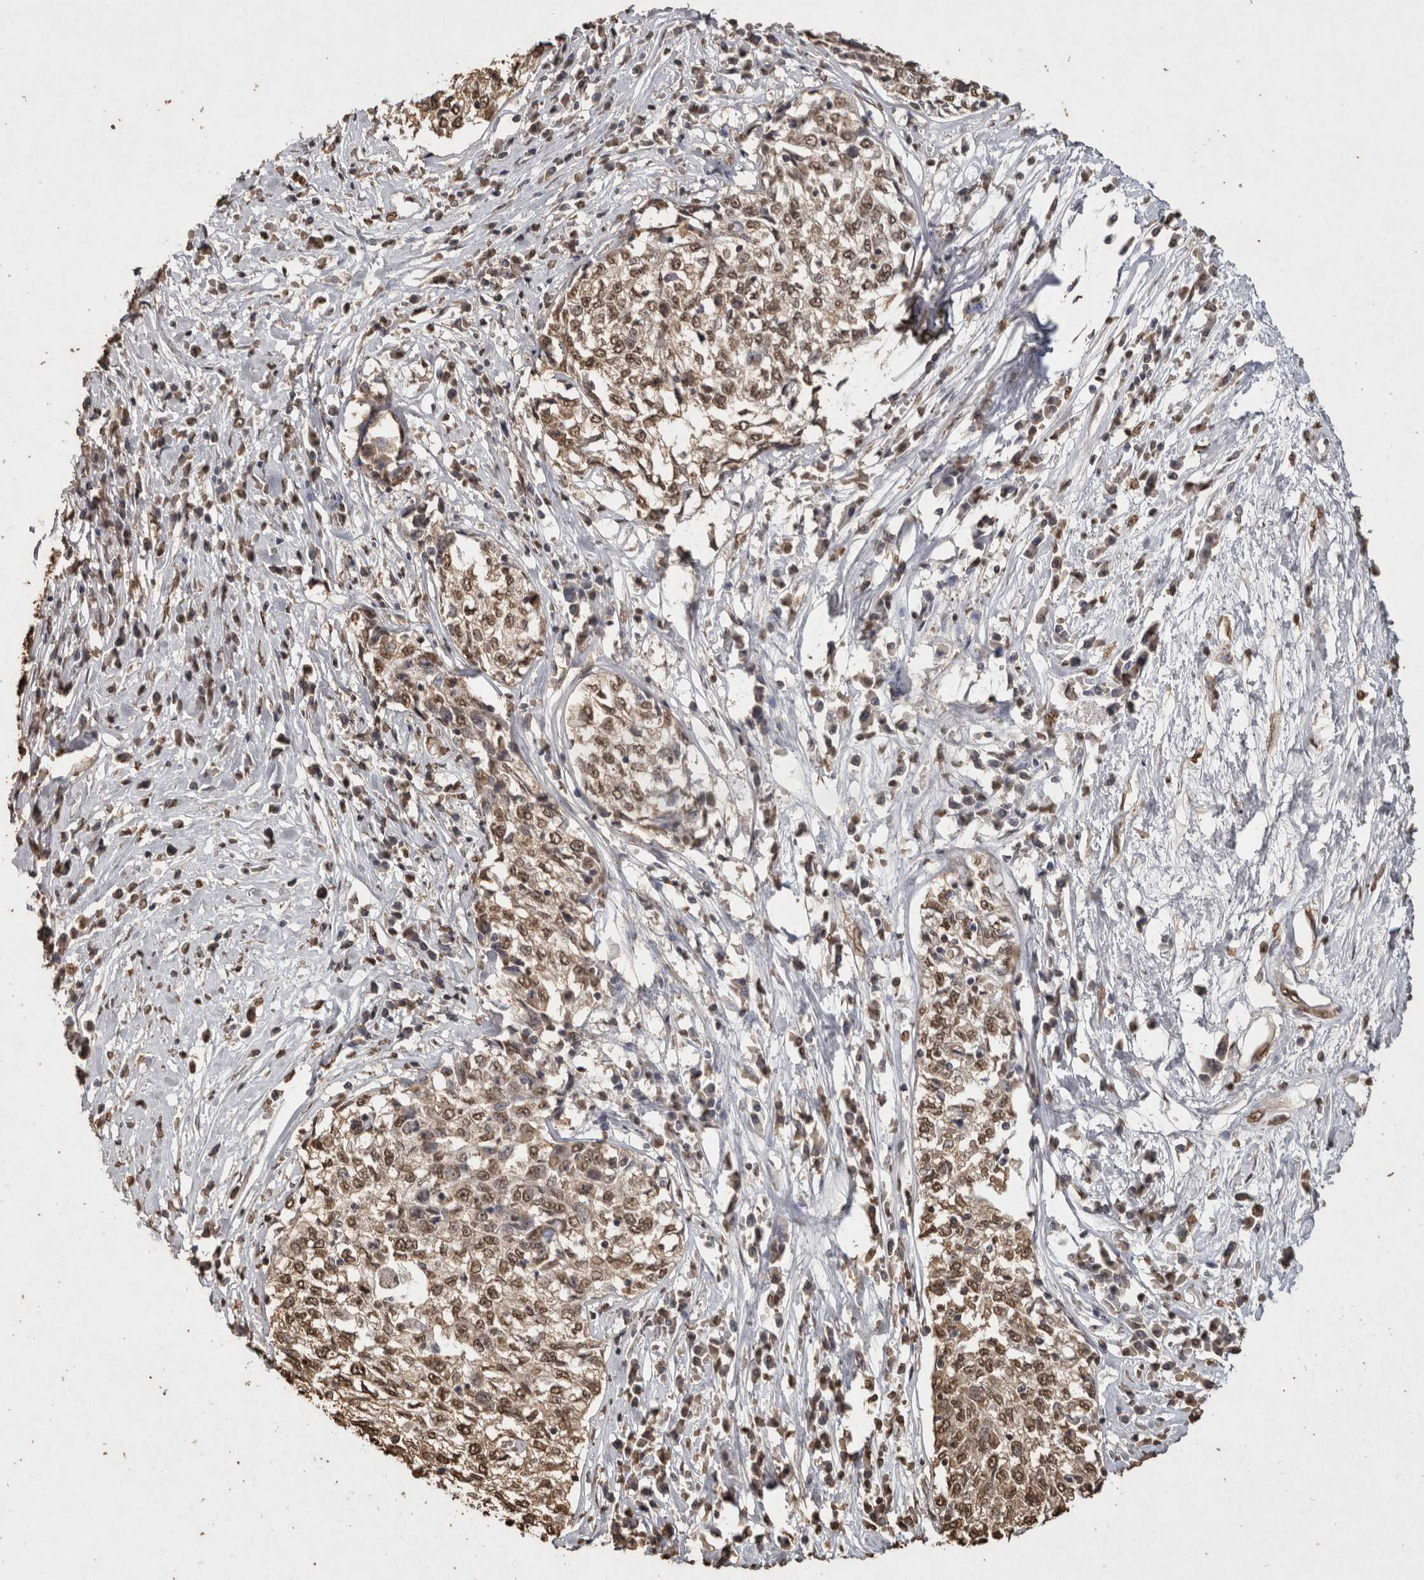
{"staining": {"intensity": "moderate", "quantity": ">75%", "location": "nuclear"}, "tissue": "cervical cancer", "cell_type": "Tumor cells", "image_type": "cancer", "snomed": [{"axis": "morphology", "description": "Squamous cell carcinoma, NOS"}, {"axis": "topography", "description": "Cervix"}], "caption": "Protein positivity by IHC displays moderate nuclear staining in approximately >75% of tumor cells in cervical cancer (squamous cell carcinoma).", "gene": "FSTL3", "patient": {"sex": "female", "age": 57}}